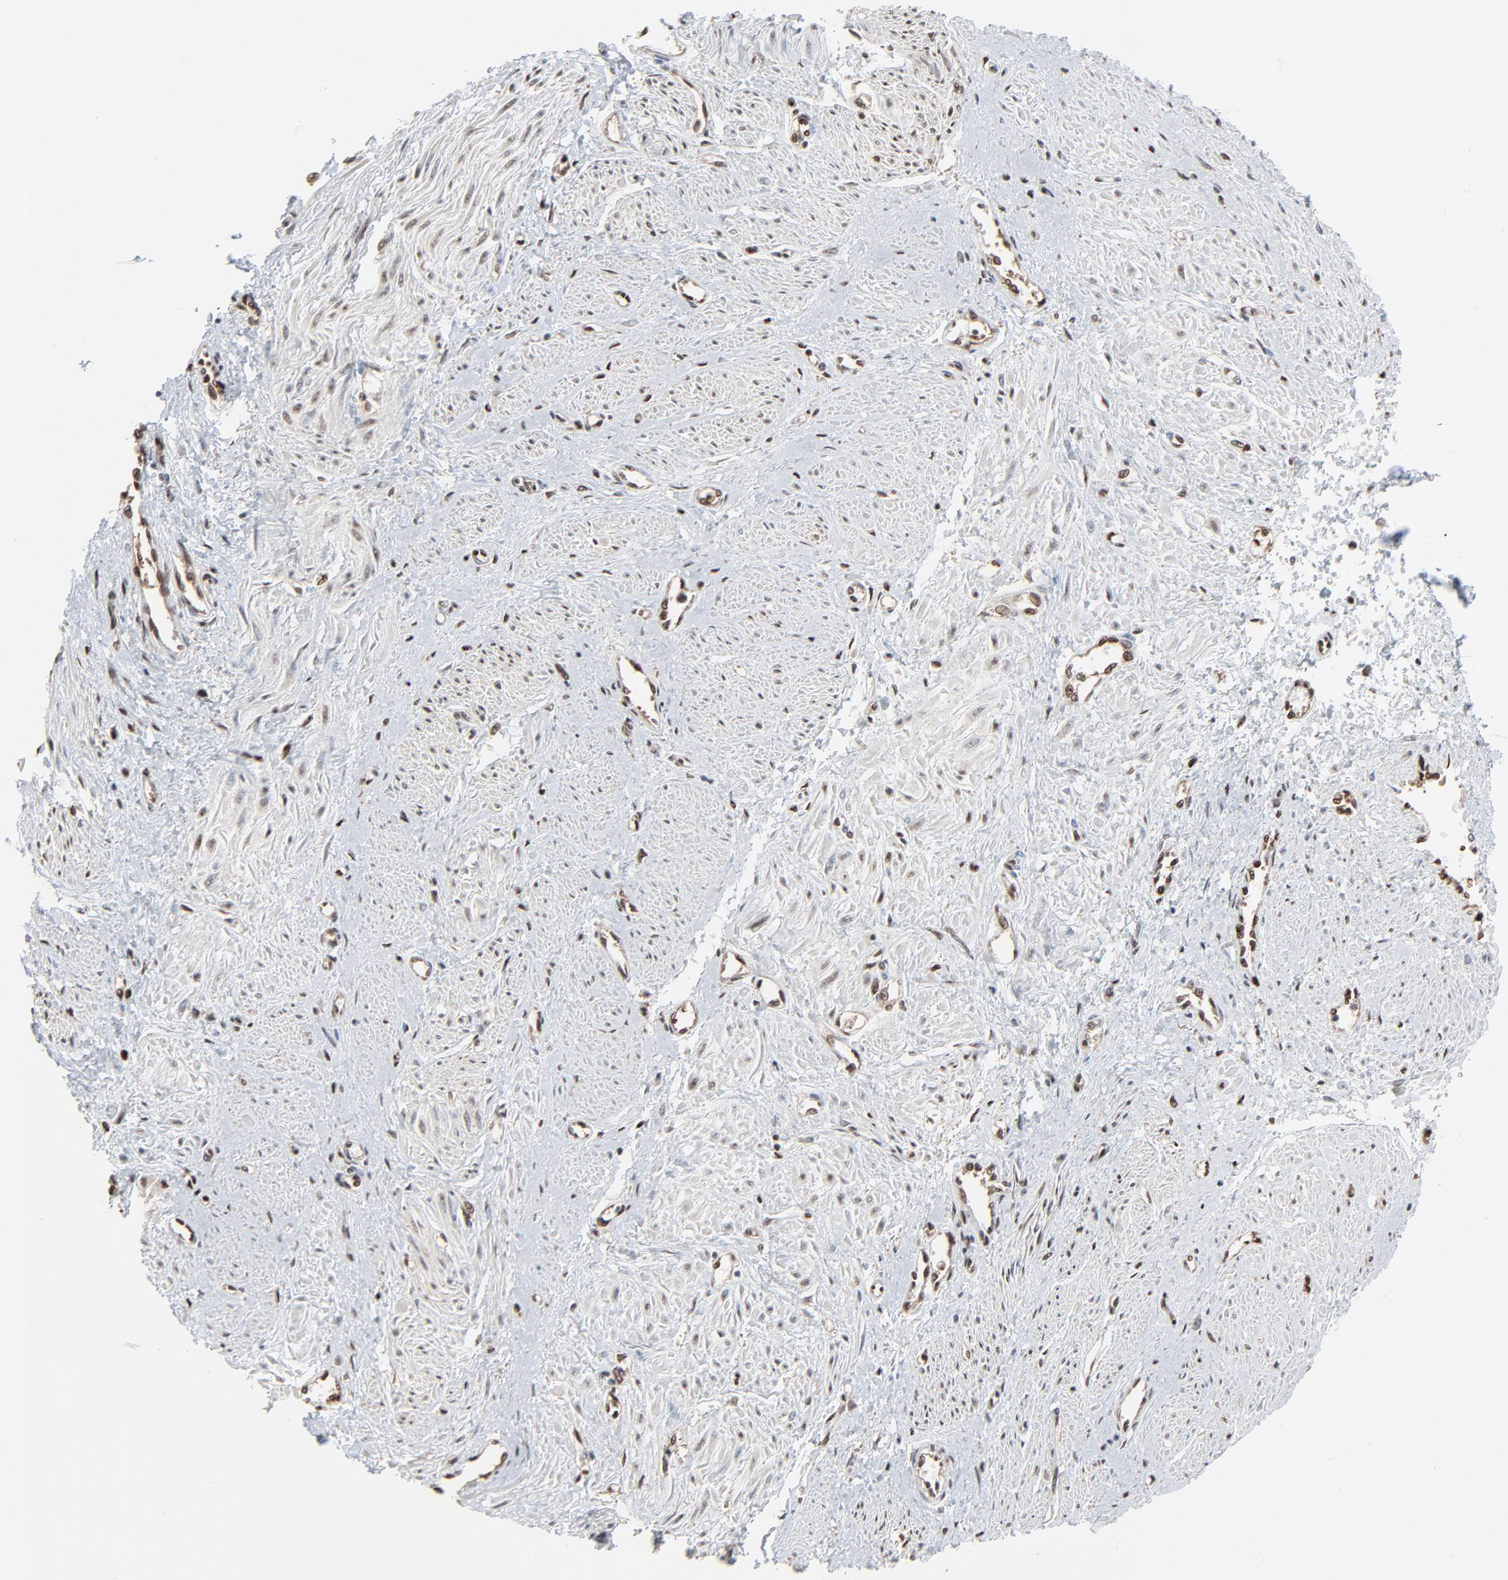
{"staining": {"intensity": "strong", "quantity": ">75%", "location": "nuclear"}, "tissue": "smooth muscle", "cell_type": "Smooth muscle cells", "image_type": "normal", "snomed": [{"axis": "morphology", "description": "Normal tissue, NOS"}, {"axis": "topography", "description": "Smooth muscle"}, {"axis": "topography", "description": "Uterus"}], "caption": "Smooth muscle stained with a brown dye reveals strong nuclear positive positivity in approximately >75% of smooth muscle cells.", "gene": "MEIS2", "patient": {"sex": "female", "age": 39}}